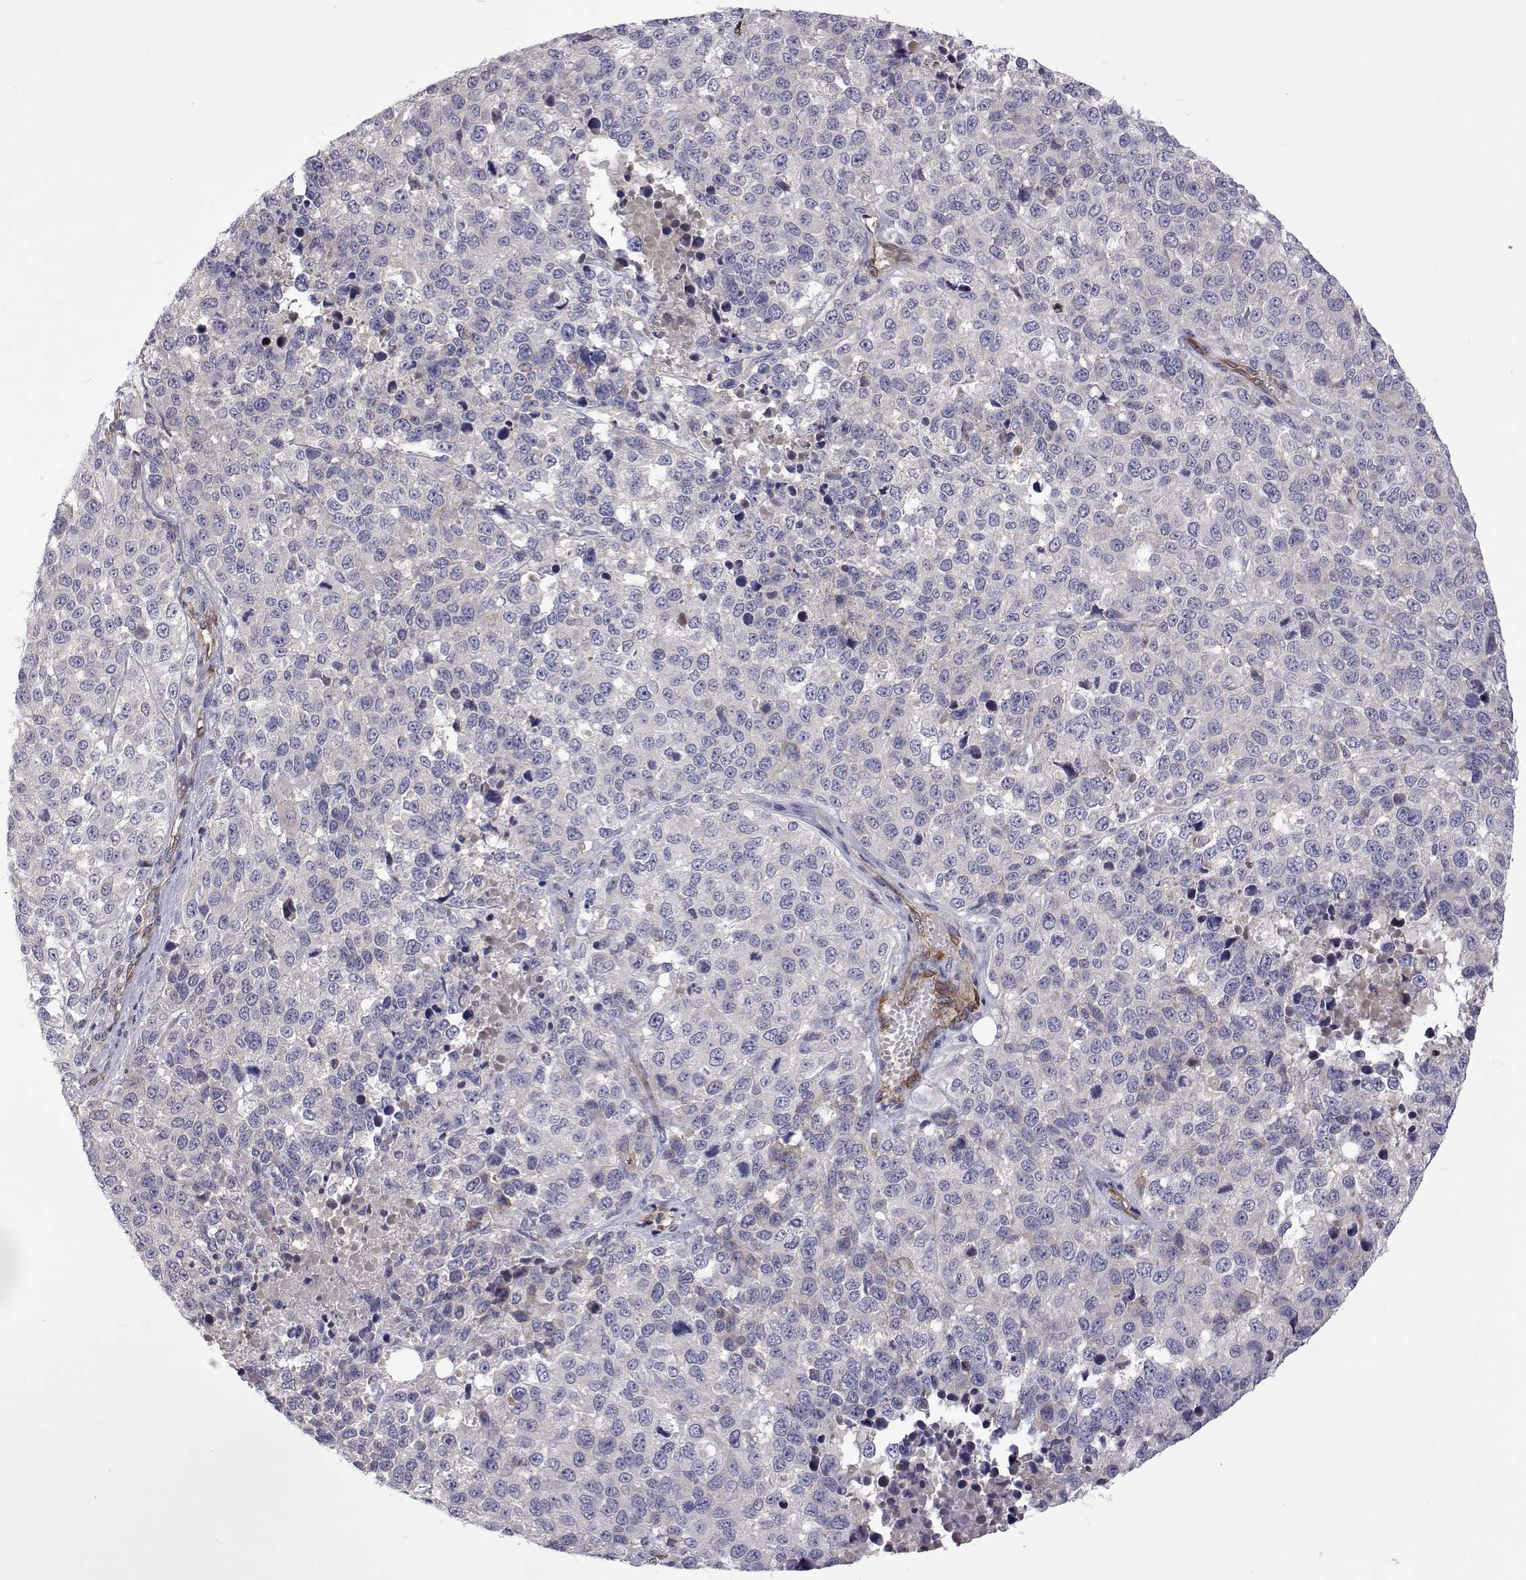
{"staining": {"intensity": "negative", "quantity": "none", "location": "none"}, "tissue": "melanoma", "cell_type": "Tumor cells", "image_type": "cancer", "snomed": [{"axis": "morphology", "description": "Malignant melanoma, Metastatic site"}, {"axis": "topography", "description": "Skin"}], "caption": "This histopathology image is of melanoma stained with IHC to label a protein in brown with the nuclei are counter-stained blue. There is no staining in tumor cells. (DAB (3,3'-diaminobenzidine) immunohistochemistry, high magnification).", "gene": "TCF15", "patient": {"sex": "male", "age": 84}}